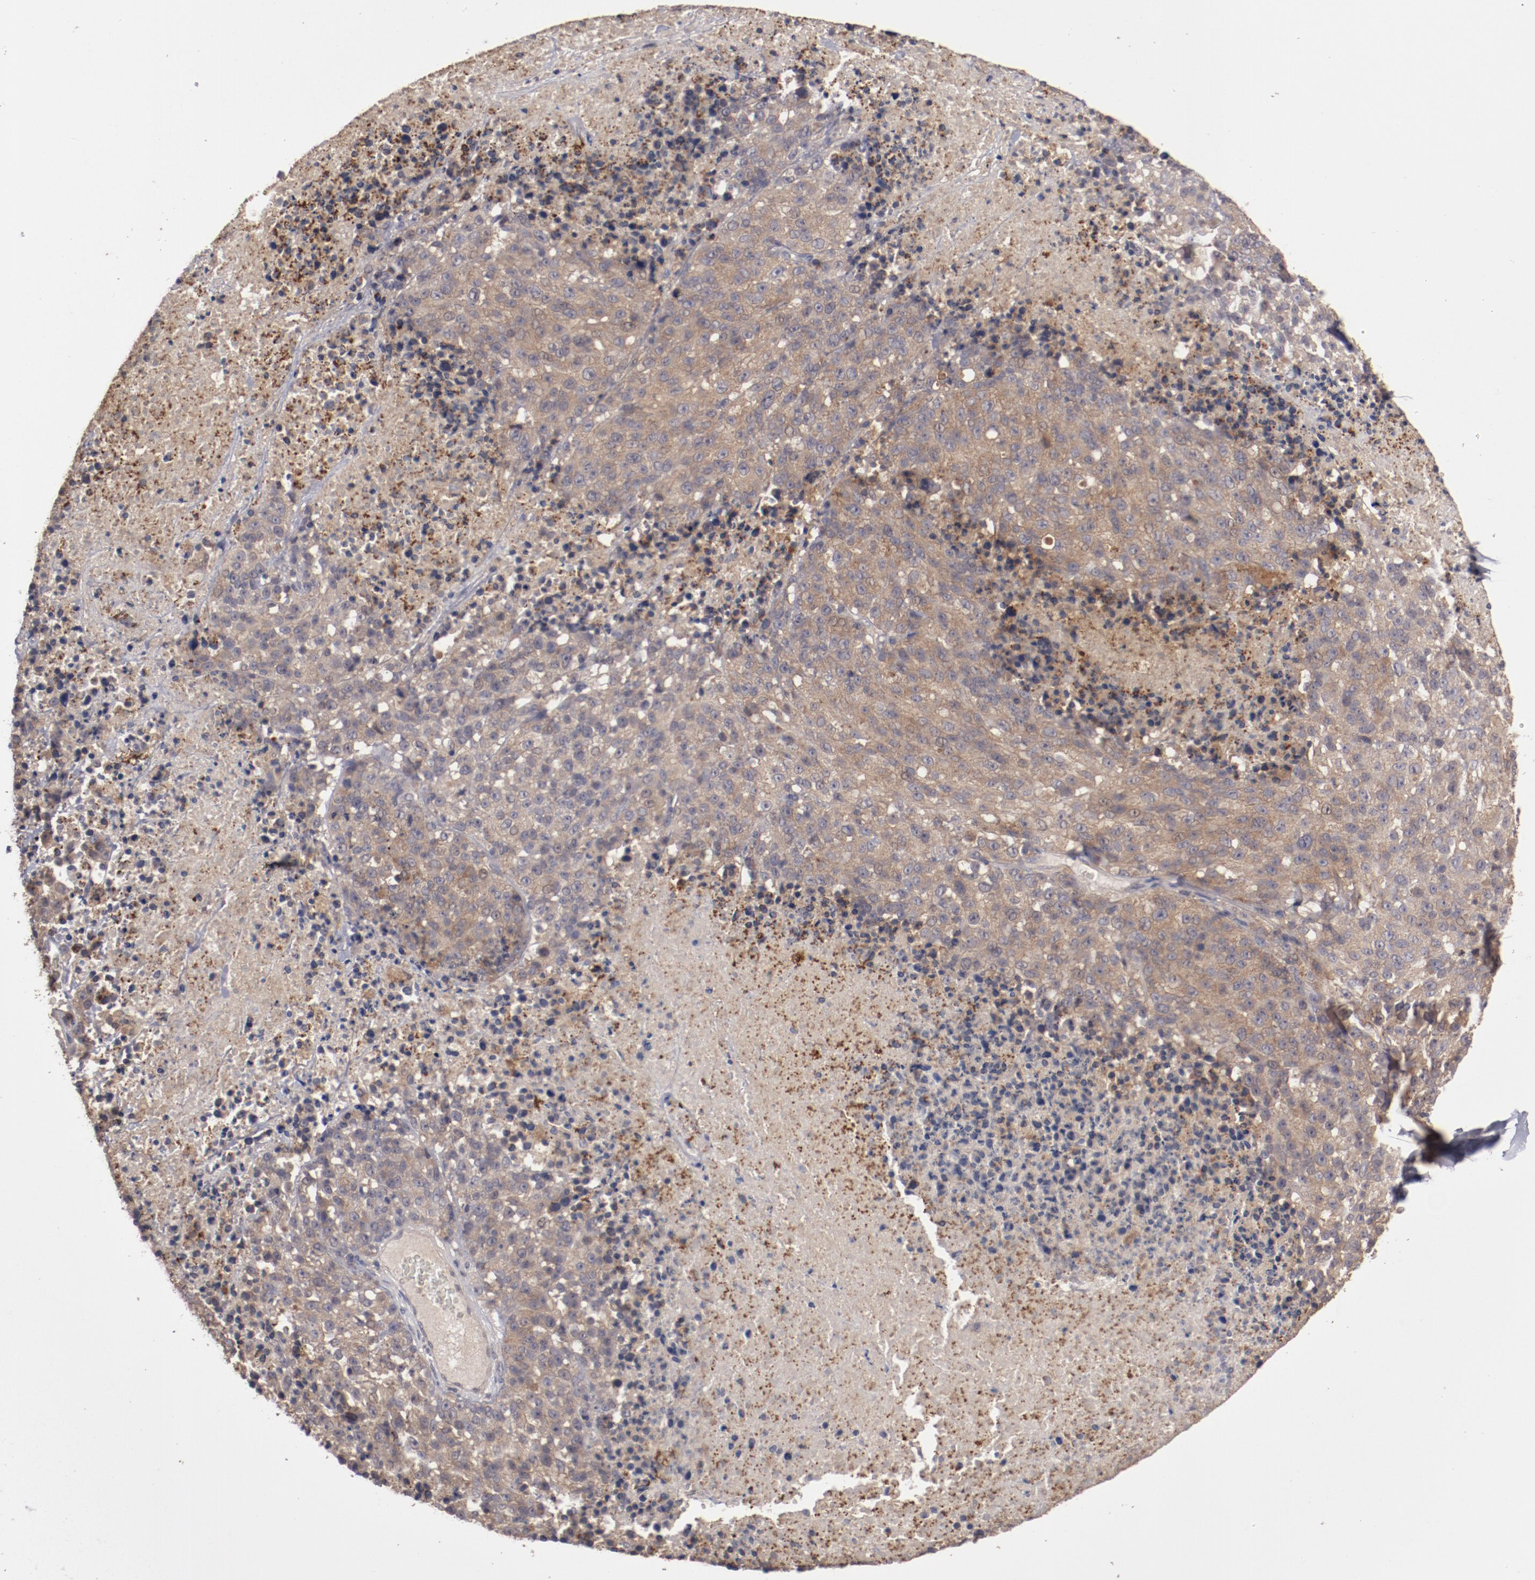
{"staining": {"intensity": "moderate", "quantity": ">75%", "location": "cytoplasmic/membranous"}, "tissue": "melanoma", "cell_type": "Tumor cells", "image_type": "cancer", "snomed": [{"axis": "morphology", "description": "Malignant melanoma, Metastatic site"}, {"axis": "topography", "description": "Cerebral cortex"}], "caption": "Immunohistochemical staining of human malignant melanoma (metastatic site) displays medium levels of moderate cytoplasmic/membranous expression in about >75% of tumor cells. Nuclei are stained in blue.", "gene": "LRRC75B", "patient": {"sex": "female", "age": 52}}